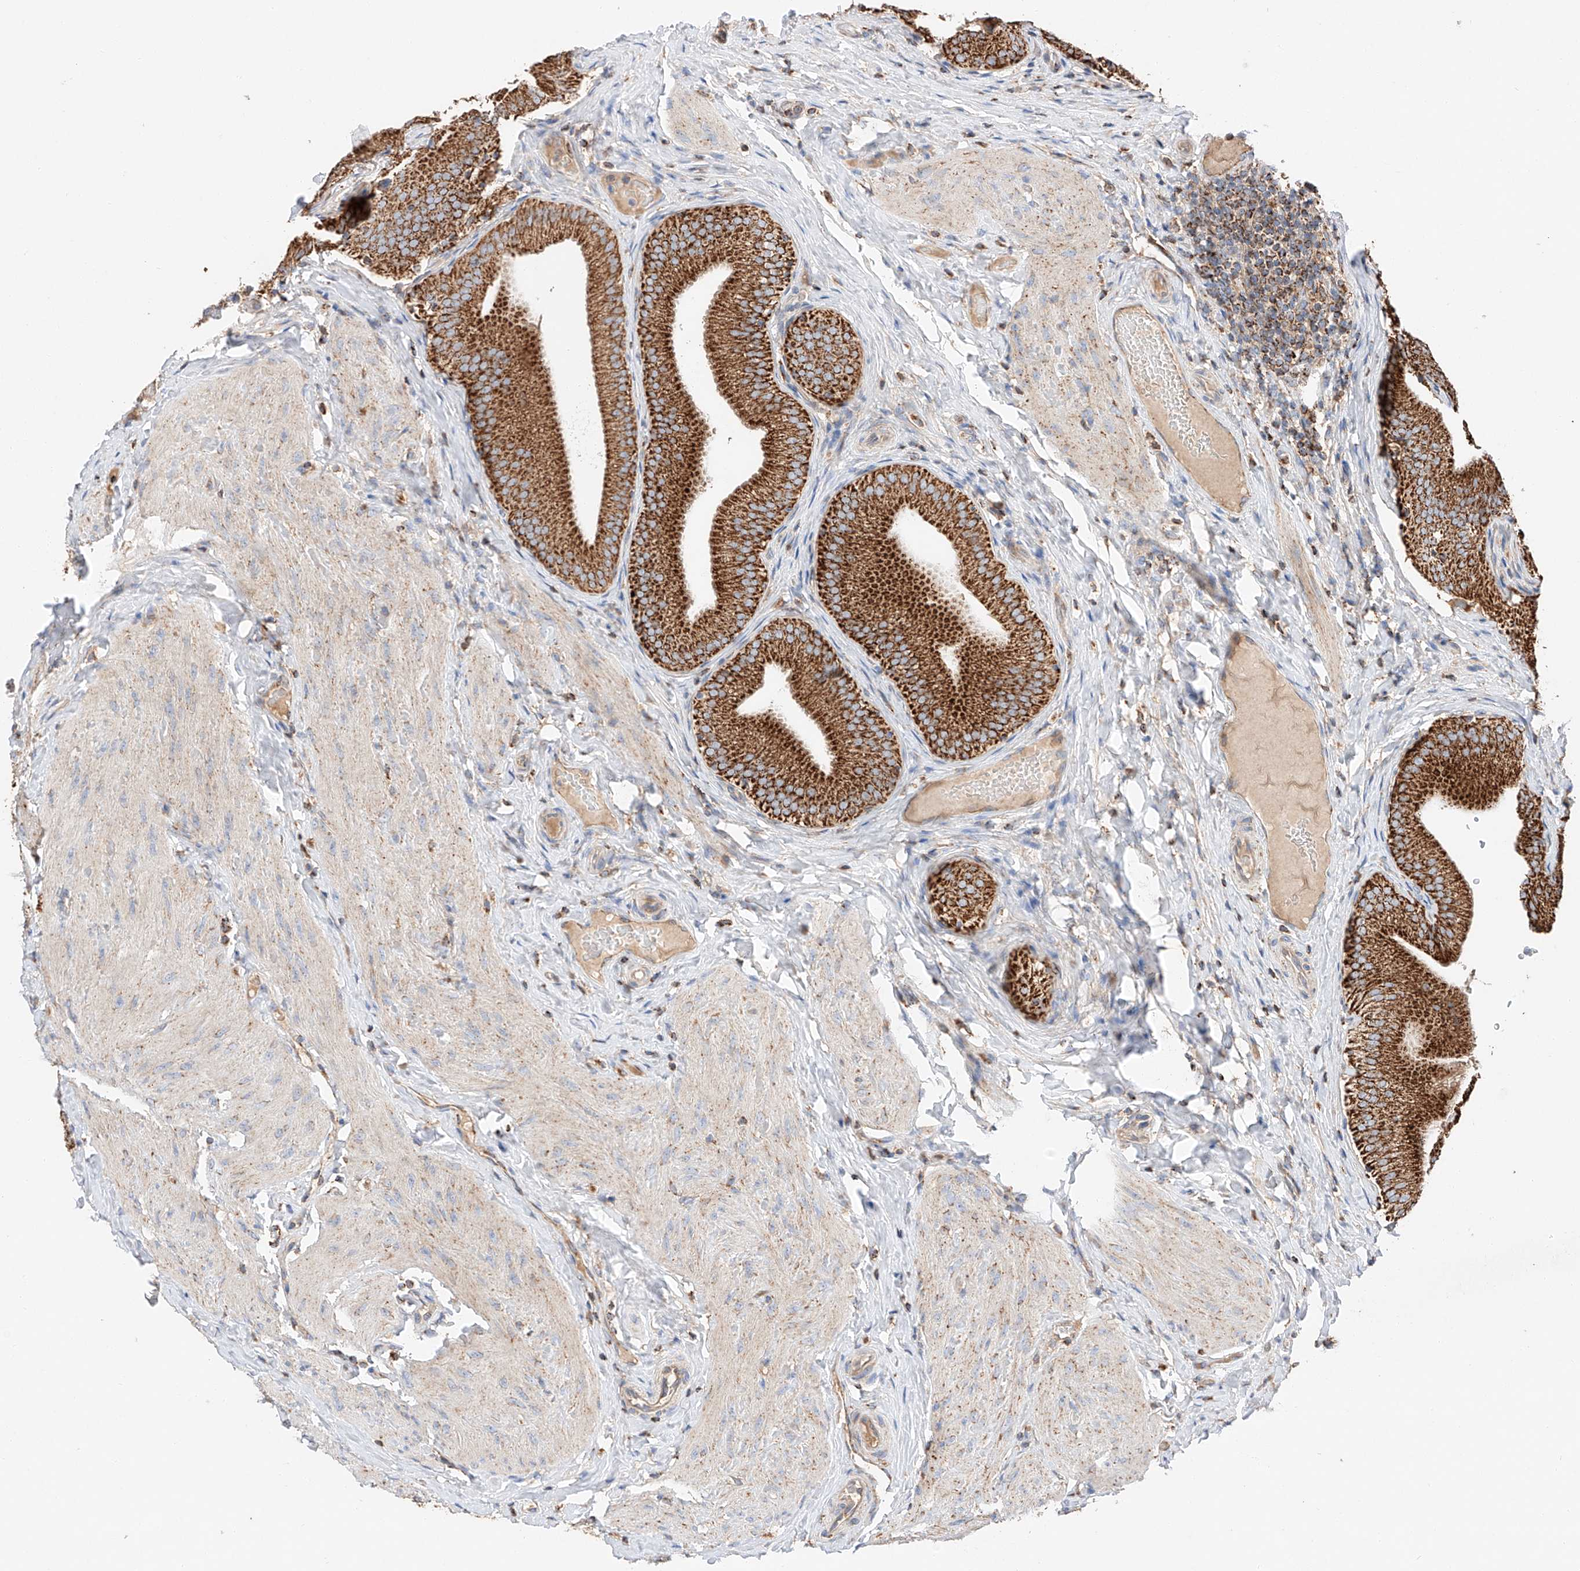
{"staining": {"intensity": "strong", "quantity": ">75%", "location": "cytoplasmic/membranous"}, "tissue": "gallbladder", "cell_type": "Glandular cells", "image_type": "normal", "snomed": [{"axis": "morphology", "description": "Normal tissue, NOS"}, {"axis": "topography", "description": "Gallbladder"}], "caption": "Immunohistochemistry micrograph of benign human gallbladder stained for a protein (brown), which shows high levels of strong cytoplasmic/membranous positivity in approximately >75% of glandular cells.", "gene": "RUSC1", "patient": {"sex": "female", "age": 30}}